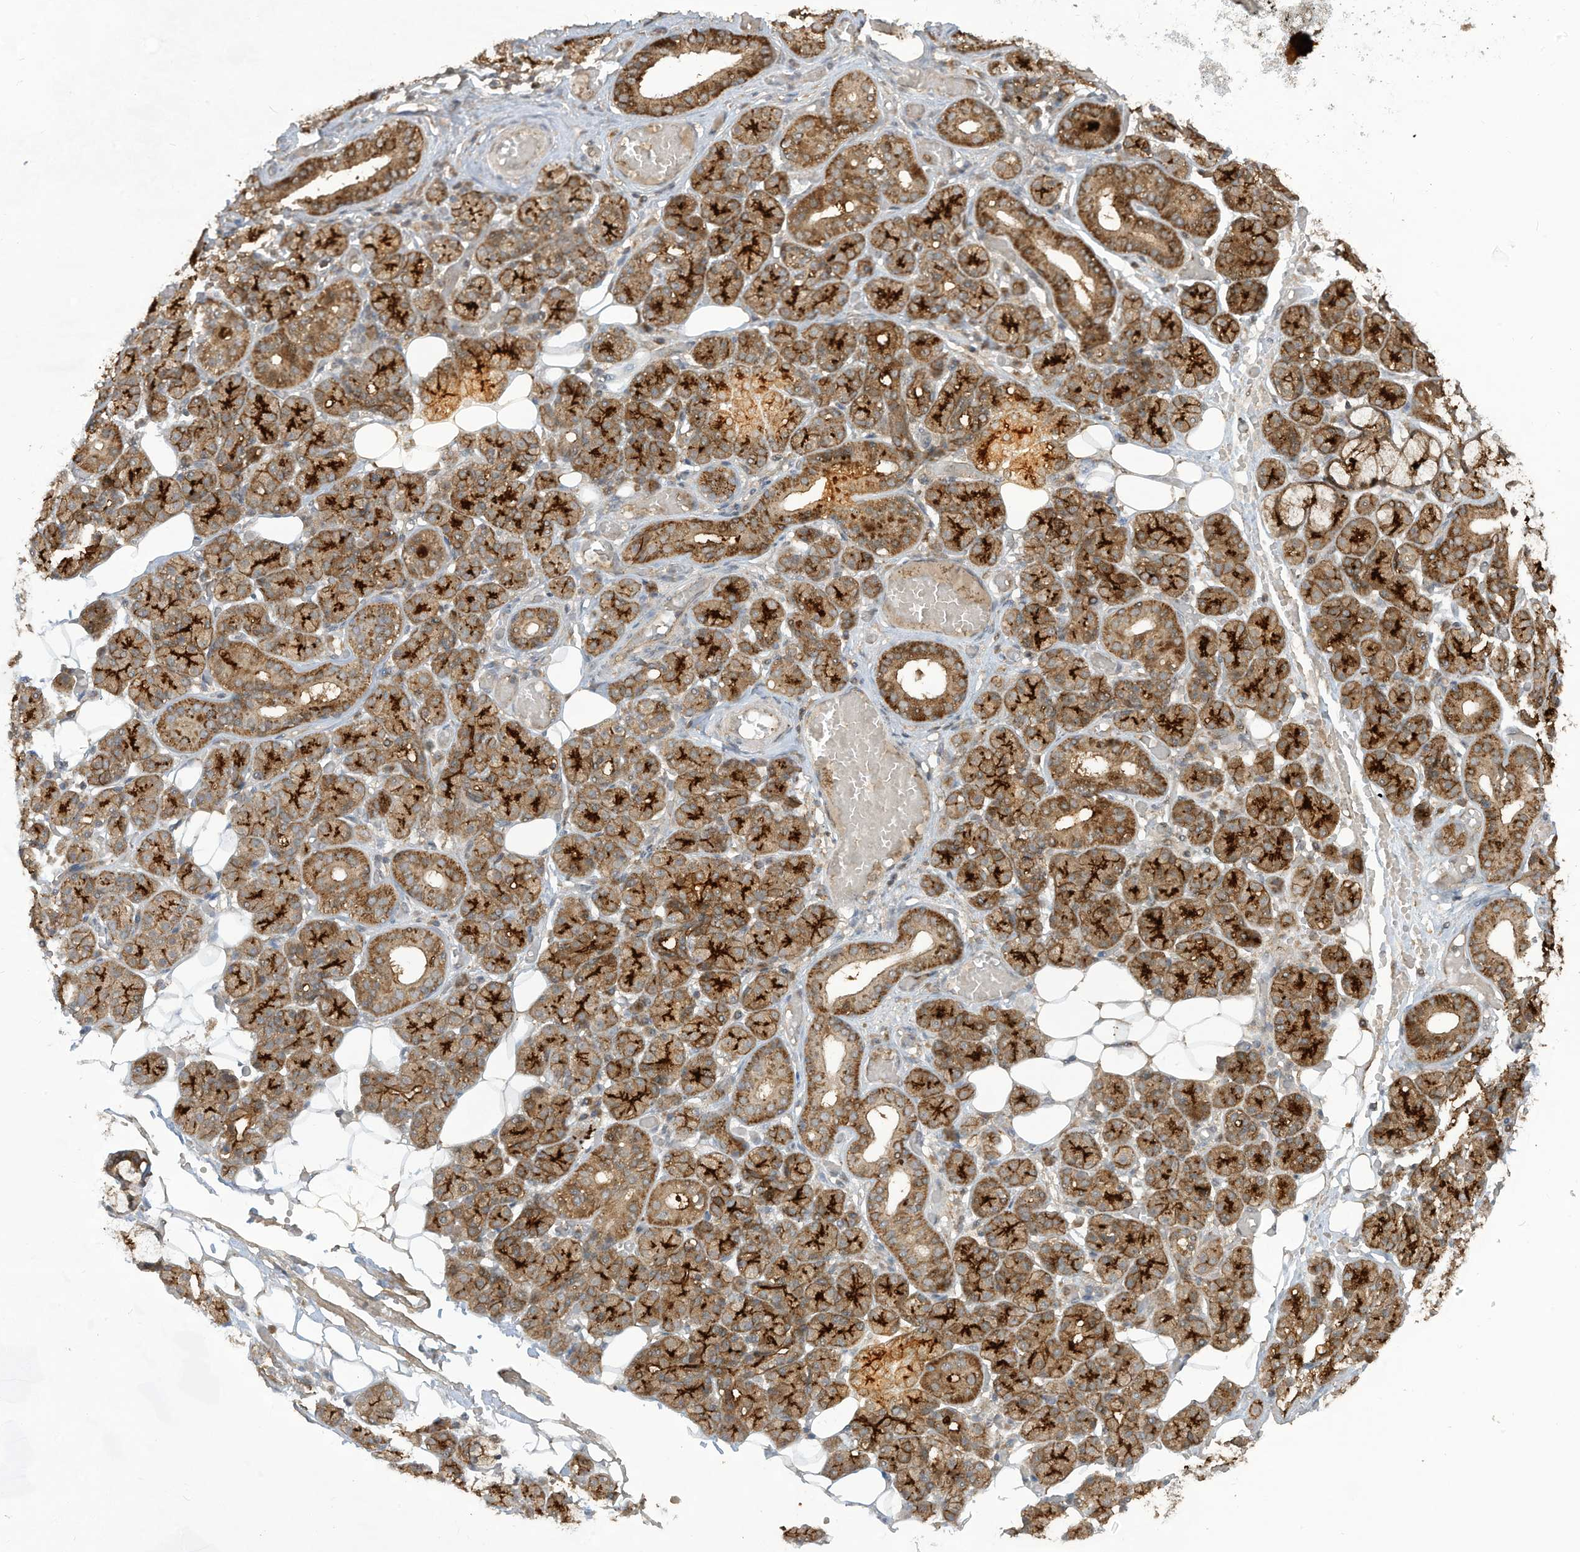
{"staining": {"intensity": "strong", "quantity": ">75%", "location": "cytoplasmic/membranous"}, "tissue": "salivary gland", "cell_type": "Glandular cells", "image_type": "normal", "snomed": [{"axis": "morphology", "description": "Normal tissue, NOS"}, {"axis": "topography", "description": "Salivary gland"}], "caption": "Benign salivary gland was stained to show a protein in brown. There is high levels of strong cytoplasmic/membranous staining in about >75% of glandular cells. The staining is performed using DAB (3,3'-diaminobenzidine) brown chromogen to label protein expression. The nuclei are counter-stained blue using hematoxylin.", "gene": "CARF", "patient": {"sex": "male", "age": 63}}